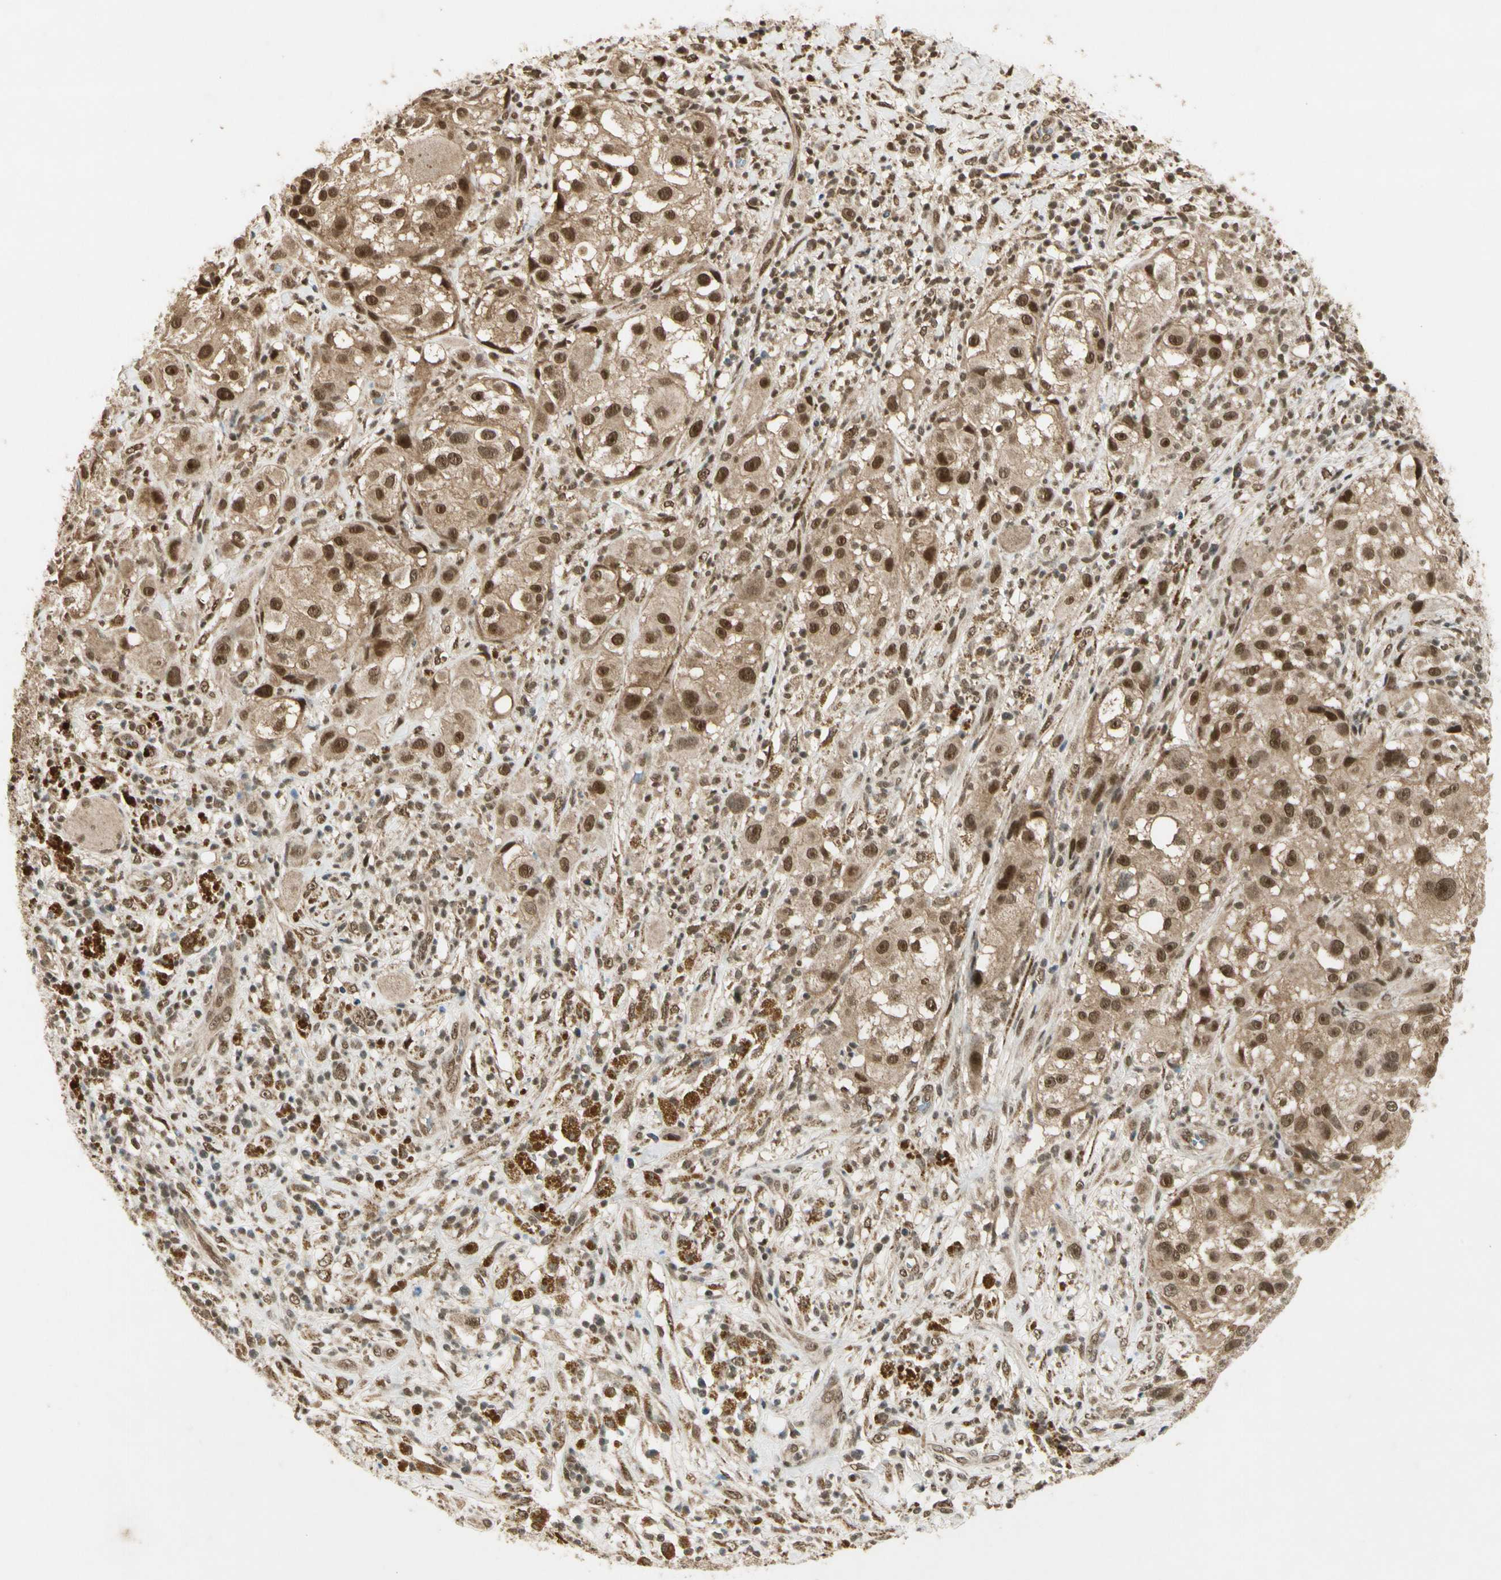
{"staining": {"intensity": "moderate", "quantity": ">75%", "location": "cytoplasmic/membranous,nuclear"}, "tissue": "melanoma", "cell_type": "Tumor cells", "image_type": "cancer", "snomed": [{"axis": "morphology", "description": "Necrosis, NOS"}, {"axis": "morphology", "description": "Malignant melanoma, NOS"}, {"axis": "topography", "description": "Skin"}], "caption": "Malignant melanoma tissue displays moderate cytoplasmic/membranous and nuclear staining in approximately >75% of tumor cells, visualized by immunohistochemistry.", "gene": "ZNF135", "patient": {"sex": "female", "age": 87}}